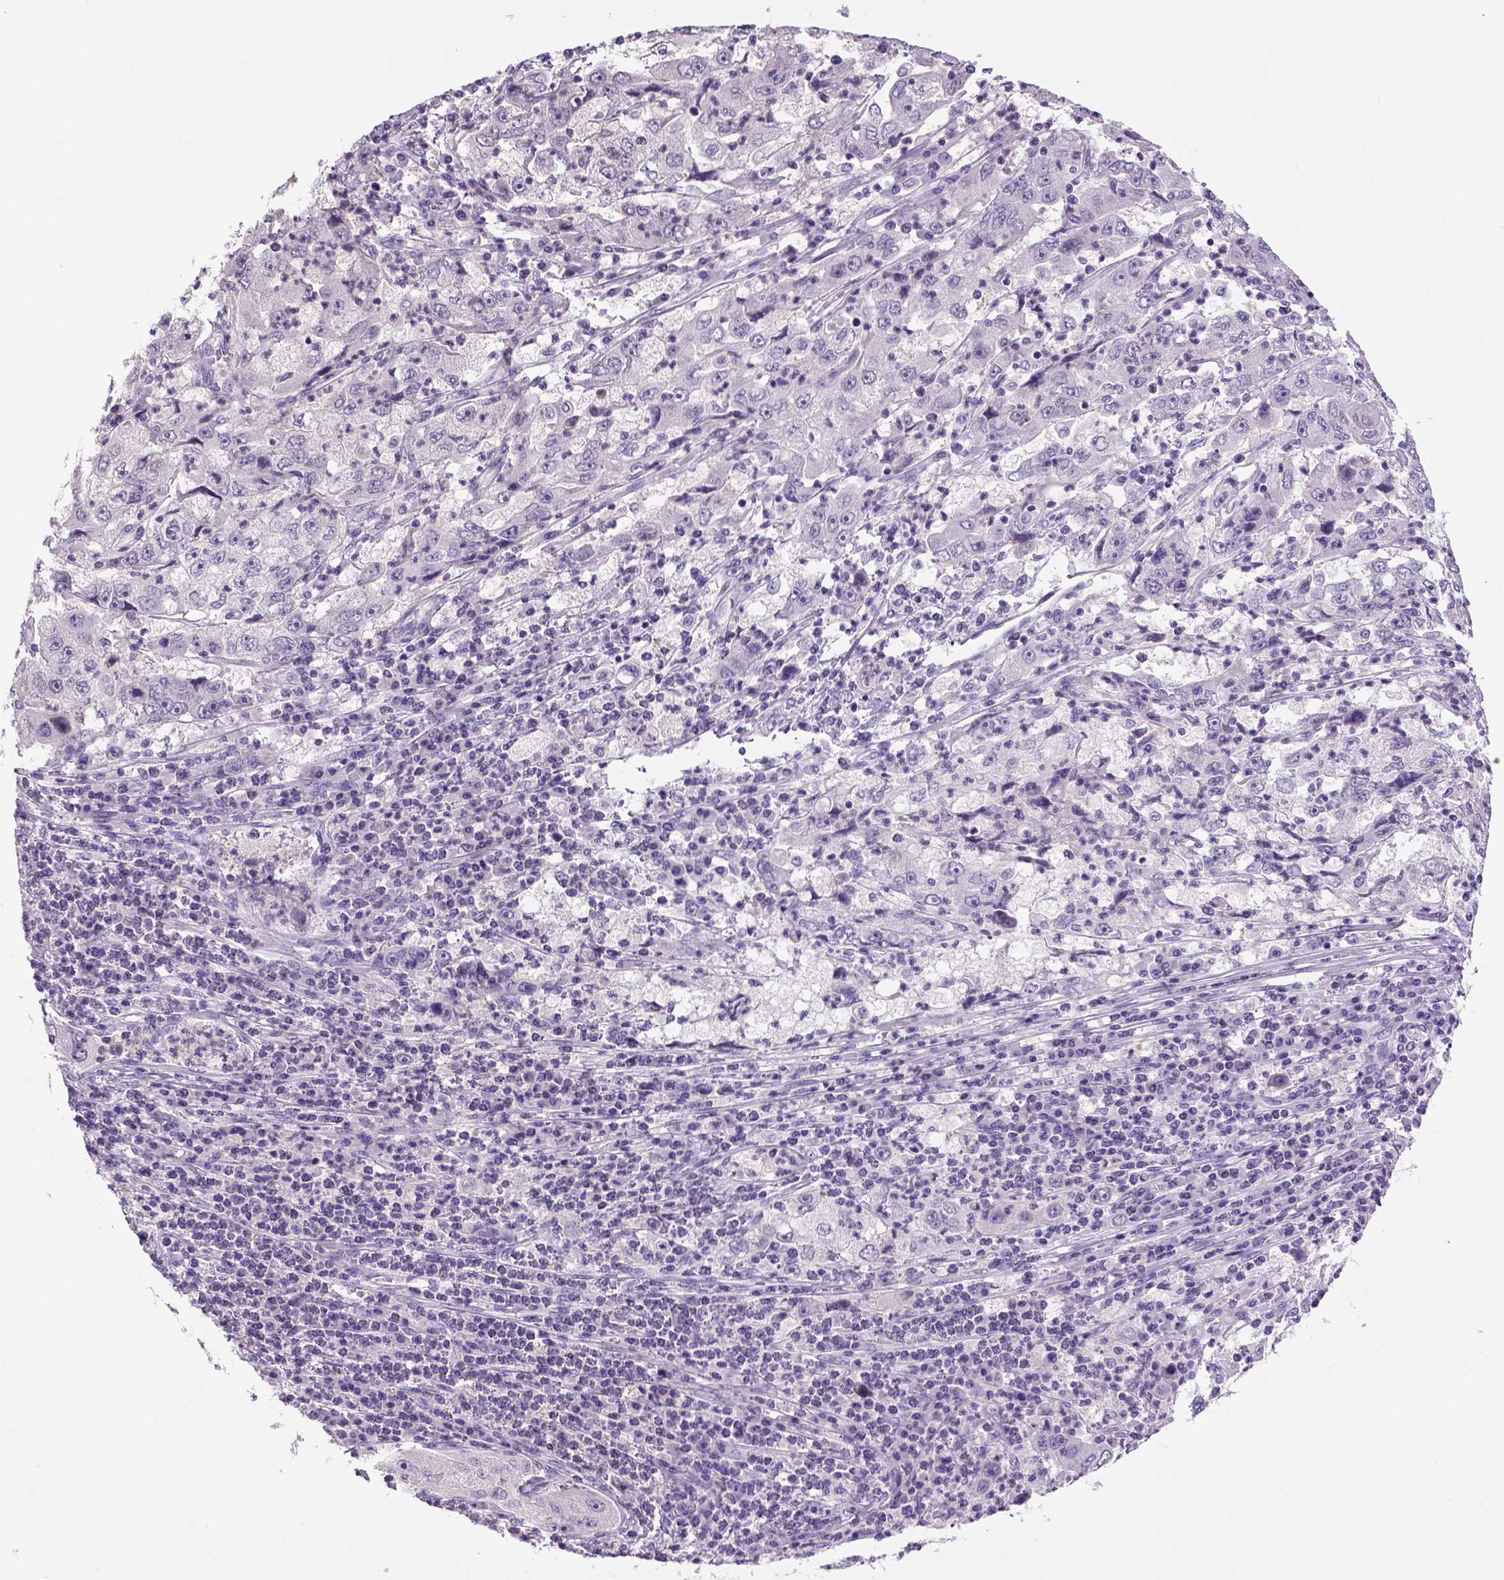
{"staining": {"intensity": "negative", "quantity": "none", "location": "none"}, "tissue": "cervical cancer", "cell_type": "Tumor cells", "image_type": "cancer", "snomed": [{"axis": "morphology", "description": "Squamous cell carcinoma, NOS"}, {"axis": "topography", "description": "Cervix"}], "caption": "Cervical cancer (squamous cell carcinoma) was stained to show a protein in brown. There is no significant staining in tumor cells. (DAB IHC visualized using brightfield microscopy, high magnification).", "gene": "DBH", "patient": {"sex": "female", "age": 36}}